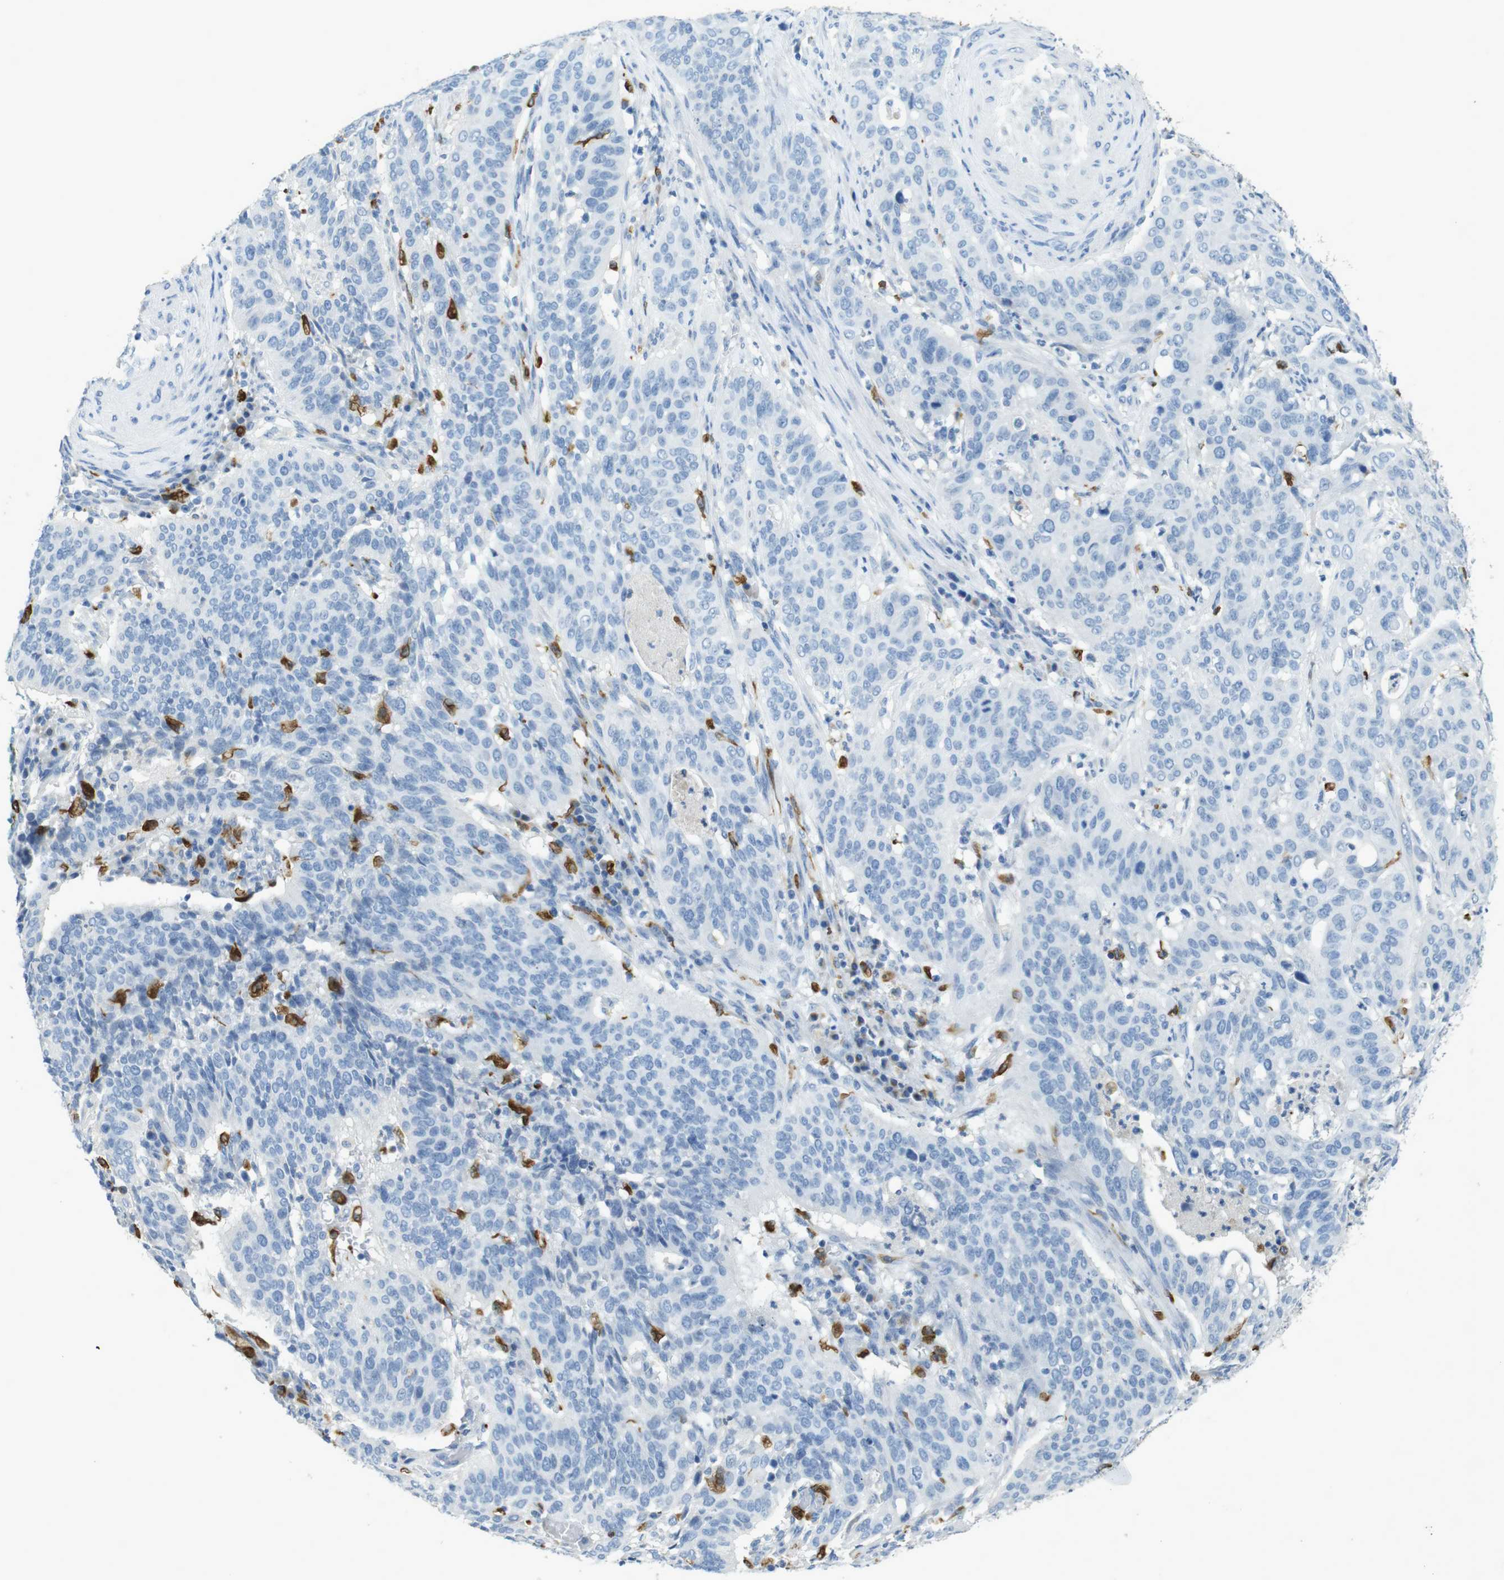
{"staining": {"intensity": "negative", "quantity": "none", "location": "none"}, "tissue": "cervical cancer", "cell_type": "Tumor cells", "image_type": "cancer", "snomed": [{"axis": "morphology", "description": "Normal tissue, NOS"}, {"axis": "morphology", "description": "Squamous cell carcinoma, NOS"}, {"axis": "topography", "description": "Cervix"}], "caption": "Tumor cells show no significant protein positivity in cervical squamous cell carcinoma.", "gene": "CD320", "patient": {"sex": "female", "age": 39}}